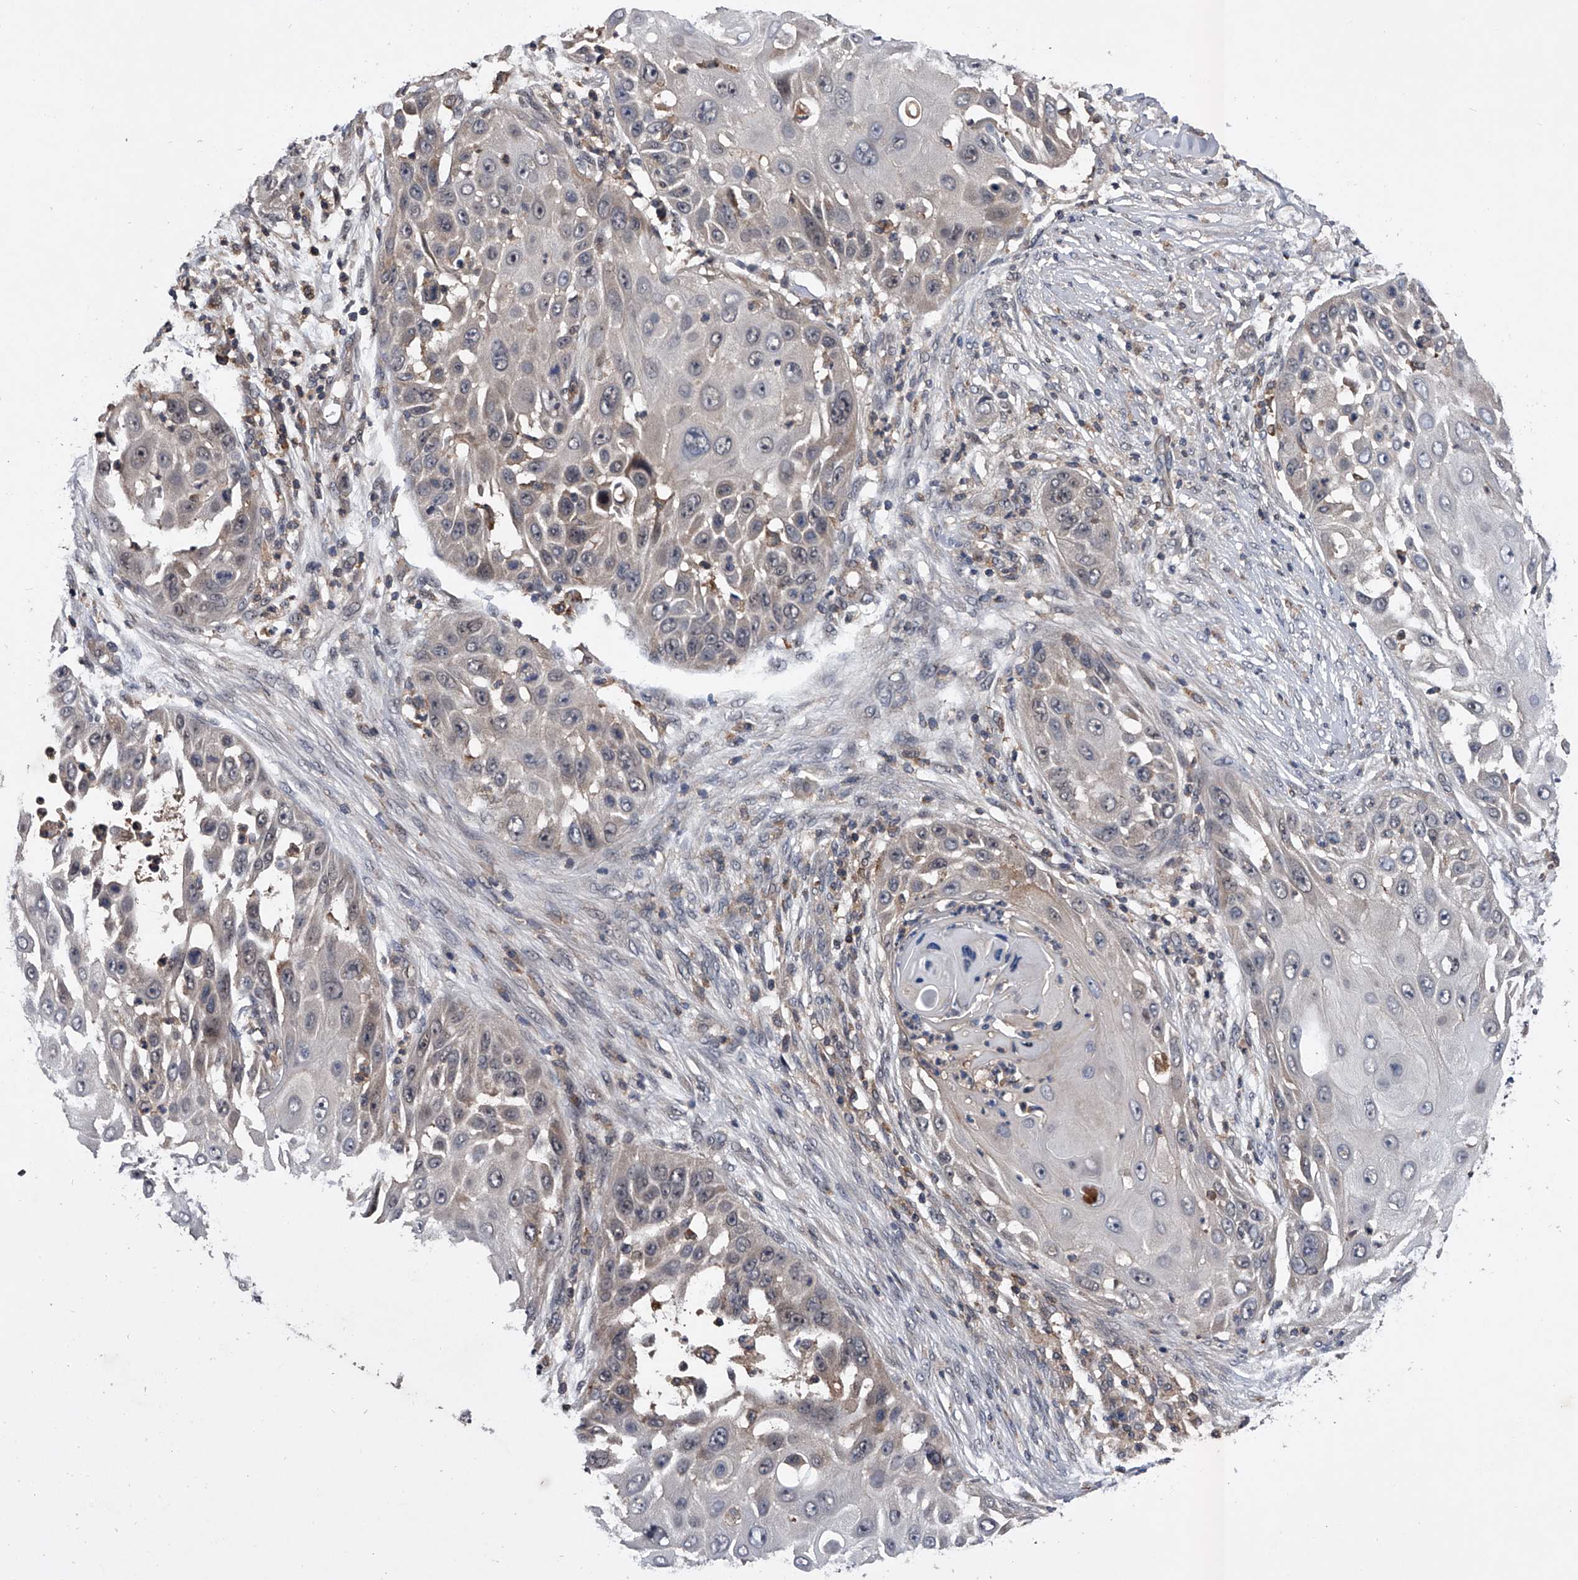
{"staining": {"intensity": "negative", "quantity": "none", "location": "none"}, "tissue": "skin cancer", "cell_type": "Tumor cells", "image_type": "cancer", "snomed": [{"axis": "morphology", "description": "Squamous cell carcinoma, NOS"}, {"axis": "topography", "description": "Skin"}], "caption": "This is an immunohistochemistry histopathology image of human skin squamous cell carcinoma. There is no expression in tumor cells.", "gene": "ZNF30", "patient": {"sex": "female", "age": 44}}